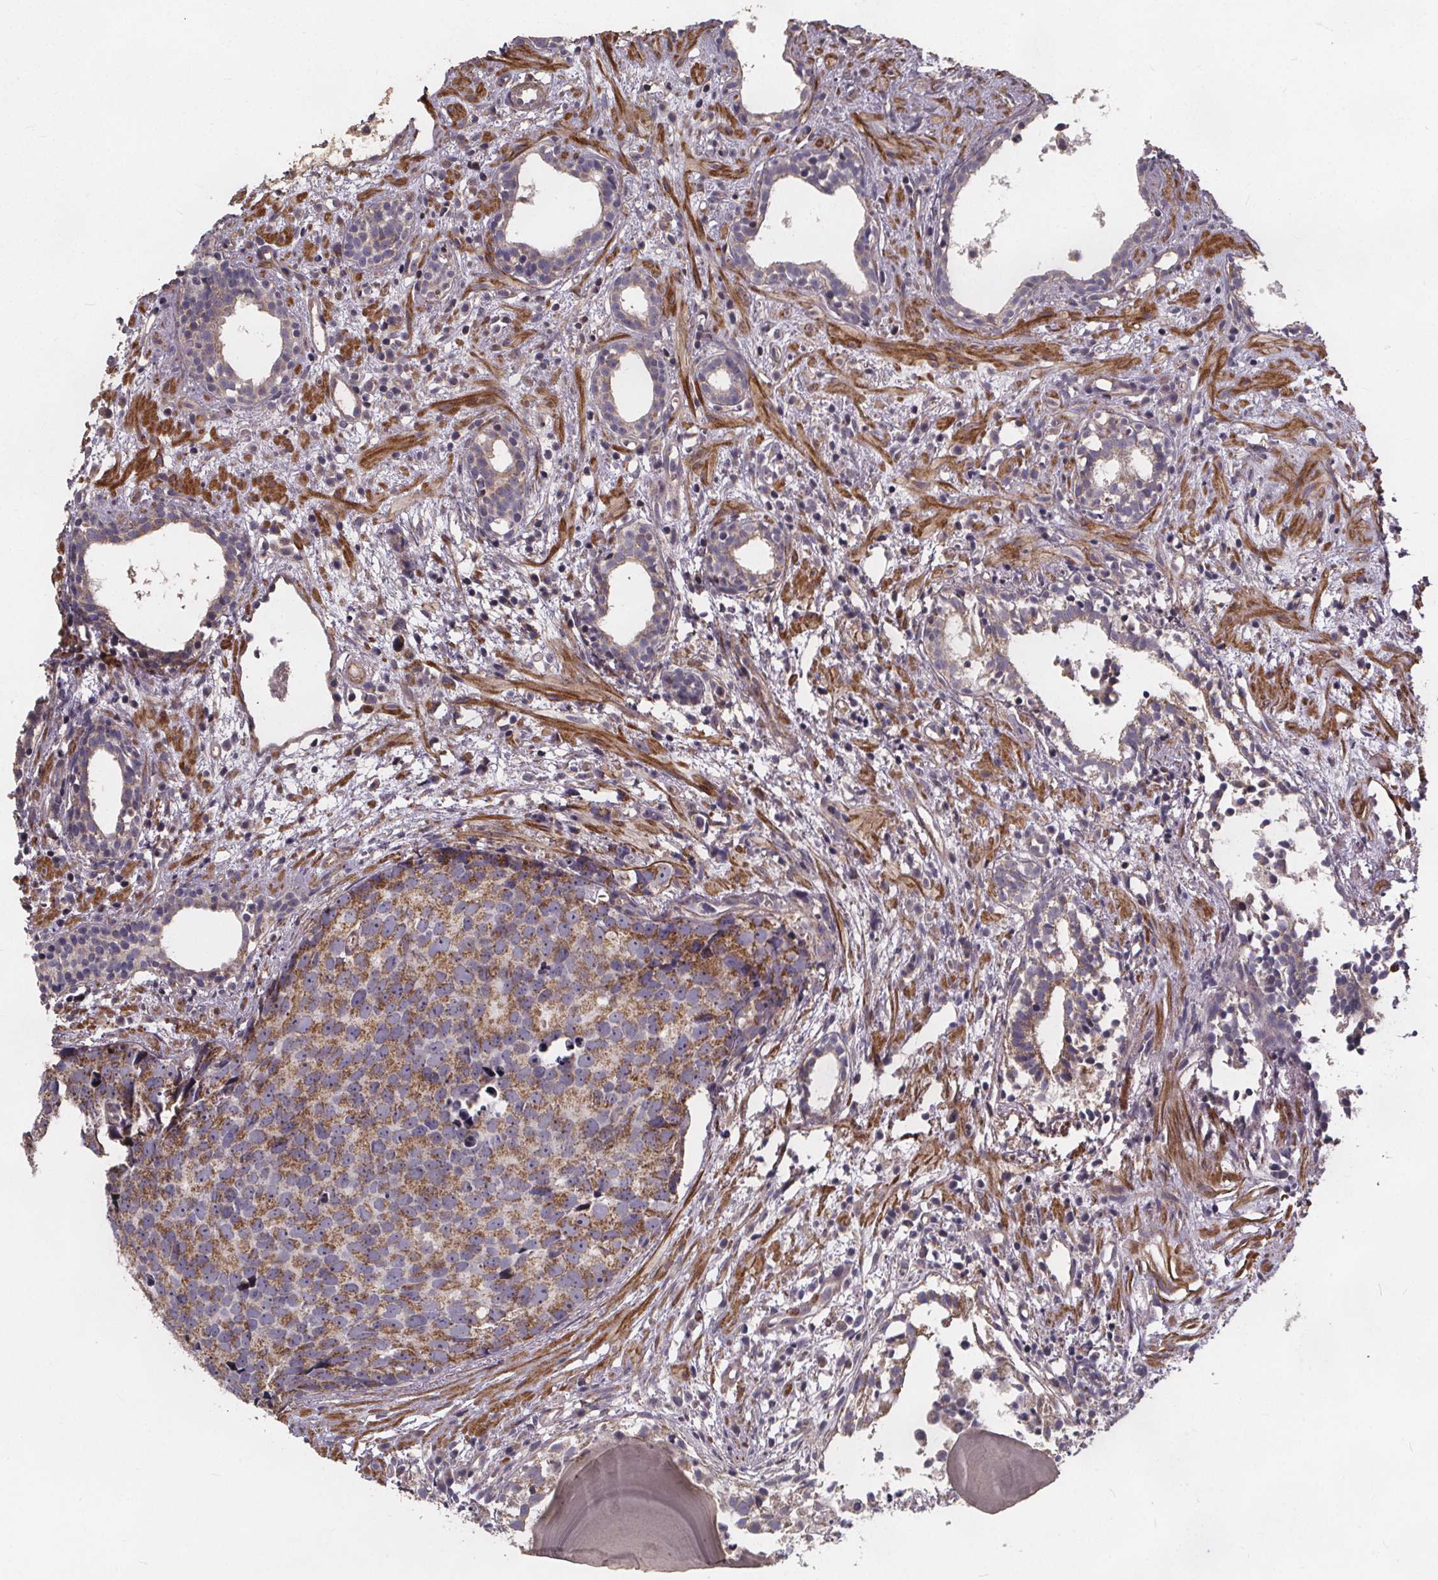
{"staining": {"intensity": "moderate", "quantity": "25%-75%", "location": "cytoplasmic/membranous"}, "tissue": "prostate cancer", "cell_type": "Tumor cells", "image_type": "cancer", "snomed": [{"axis": "morphology", "description": "Adenocarcinoma, High grade"}, {"axis": "topography", "description": "Prostate"}], "caption": "Immunohistochemical staining of human adenocarcinoma (high-grade) (prostate) exhibits medium levels of moderate cytoplasmic/membranous protein staining in approximately 25%-75% of tumor cells.", "gene": "YME1L1", "patient": {"sex": "male", "age": 83}}